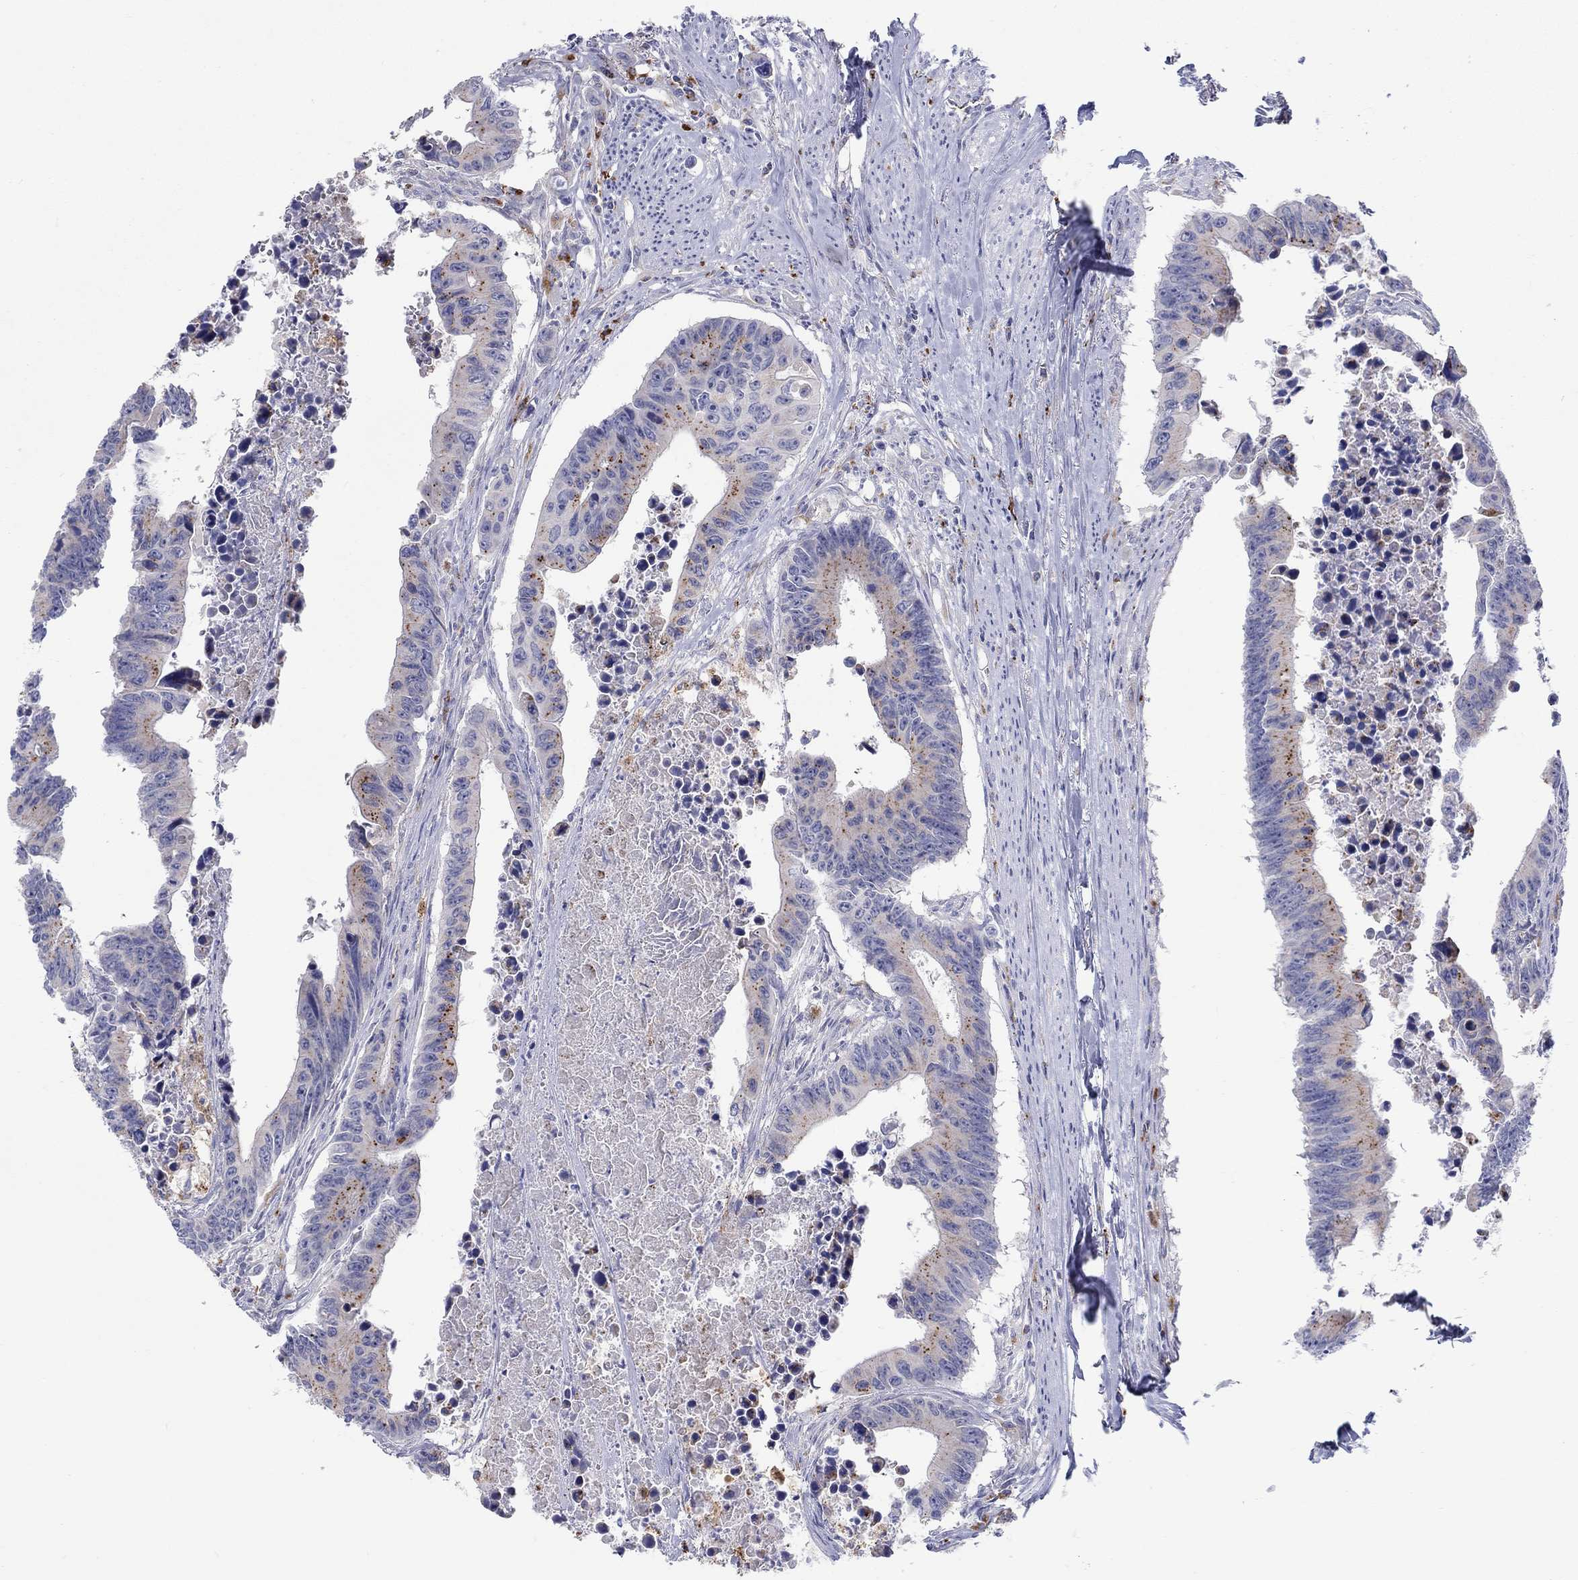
{"staining": {"intensity": "moderate", "quantity": "<25%", "location": "cytoplasmic/membranous"}, "tissue": "colorectal cancer", "cell_type": "Tumor cells", "image_type": "cancer", "snomed": [{"axis": "morphology", "description": "Adenocarcinoma, NOS"}, {"axis": "topography", "description": "Colon"}], "caption": "A brown stain highlights moderate cytoplasmic/membranous positivity of a protein in human colorectal adenocarcinoma tumor cells.", "gene": "BCO2", "patient": {"sex": "female", "age": 87}}